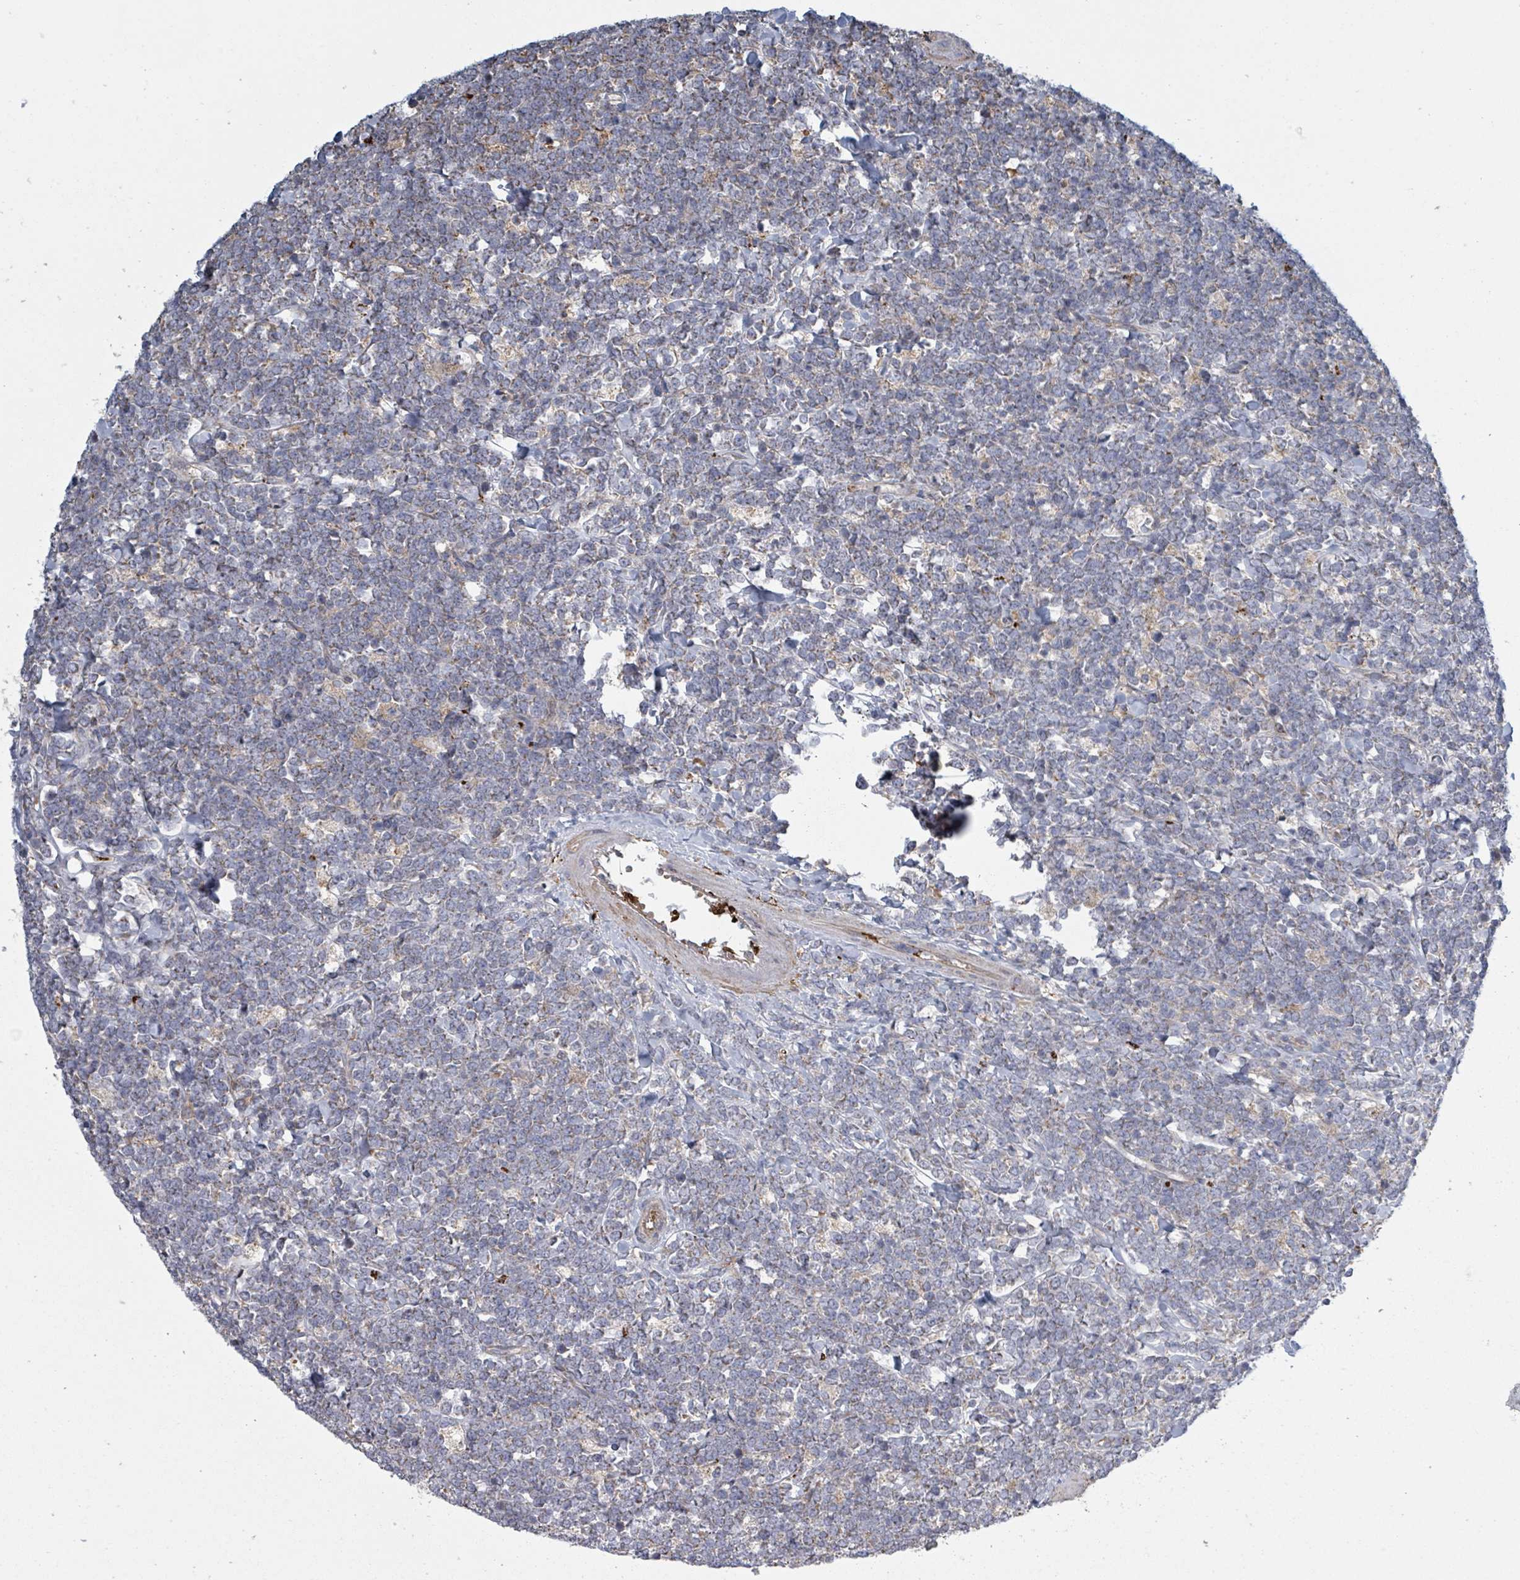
{"staining": {"intensity": "weak", "quantity": "25%-75%", "location": "cytoplasmic/membranous"}, "tissue": "lymphoma", "cell_type": "Tumor cells", "image_type": "cancer", "snomed": [{"axis": "morphology", "description": "Malignant lymphoma, non-Hodgkin's type, High grade"}, {"axis": "topography", "description": "Small intestine"}, {"axis": "topography", "description": "Colon"}], "caption": "Tumor cells demonstrate low levels of weak cytoplasmic/membranous positivity in about 25%-75% of cells in human lymphoma.", "gene": "ADCK1", "patient": {"sex": "male", "age": 8}}